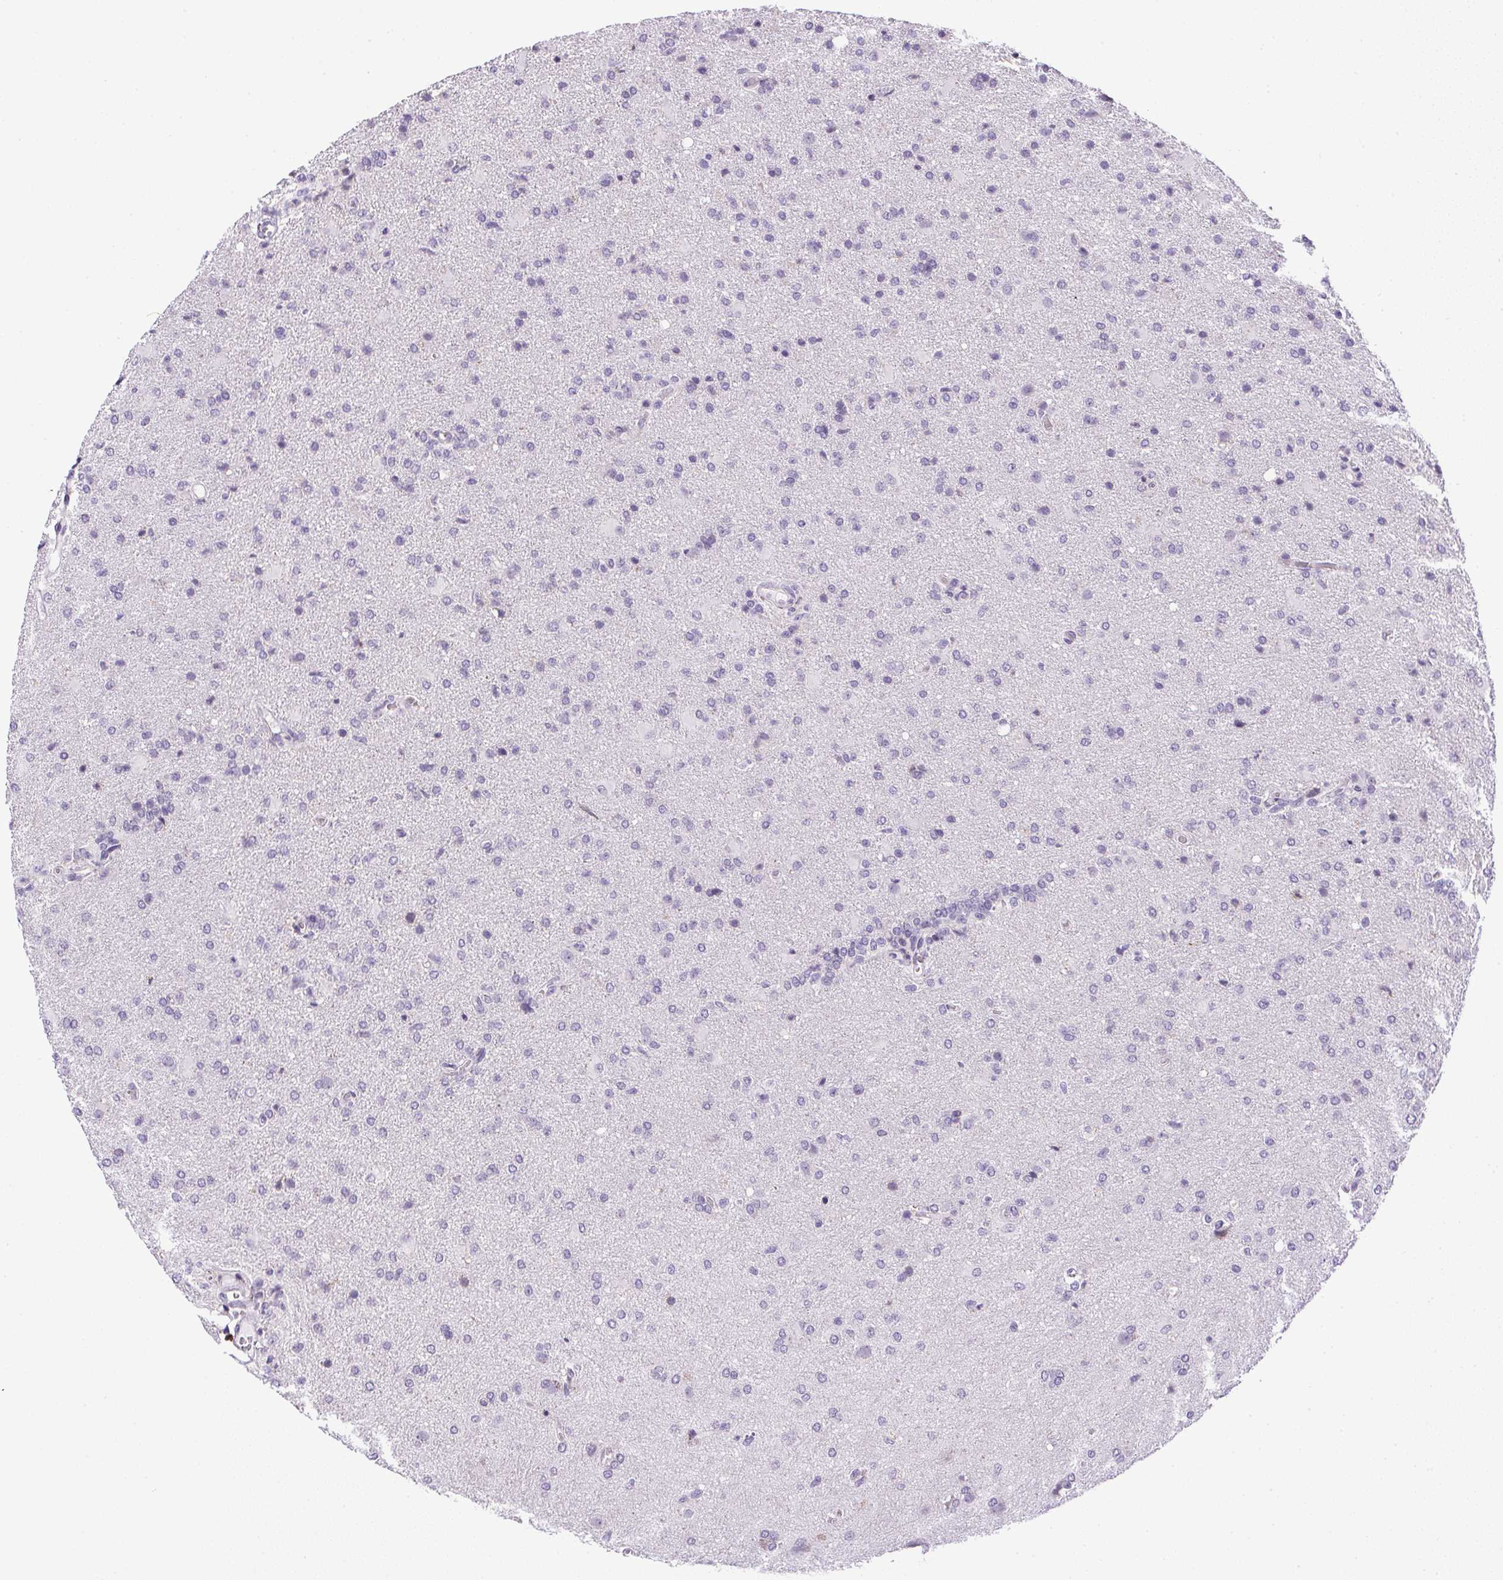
{"staining": {"intensity": "negative", "quantity": "none", "location": "none"}, "tissue": "glioma", "cell_type": "Tumor cells", "image_type": "cancer", "snomed": [{"axis": "morphology", "description": "Glioma, malignant, High grade"}, {"axis": "topography", "description": "Brain"}], "caption": "The image exhibits no significant positivity in tumor cells of glioma.", "gene": "PRL", "patient": {"sex": "male", "age": 68}}